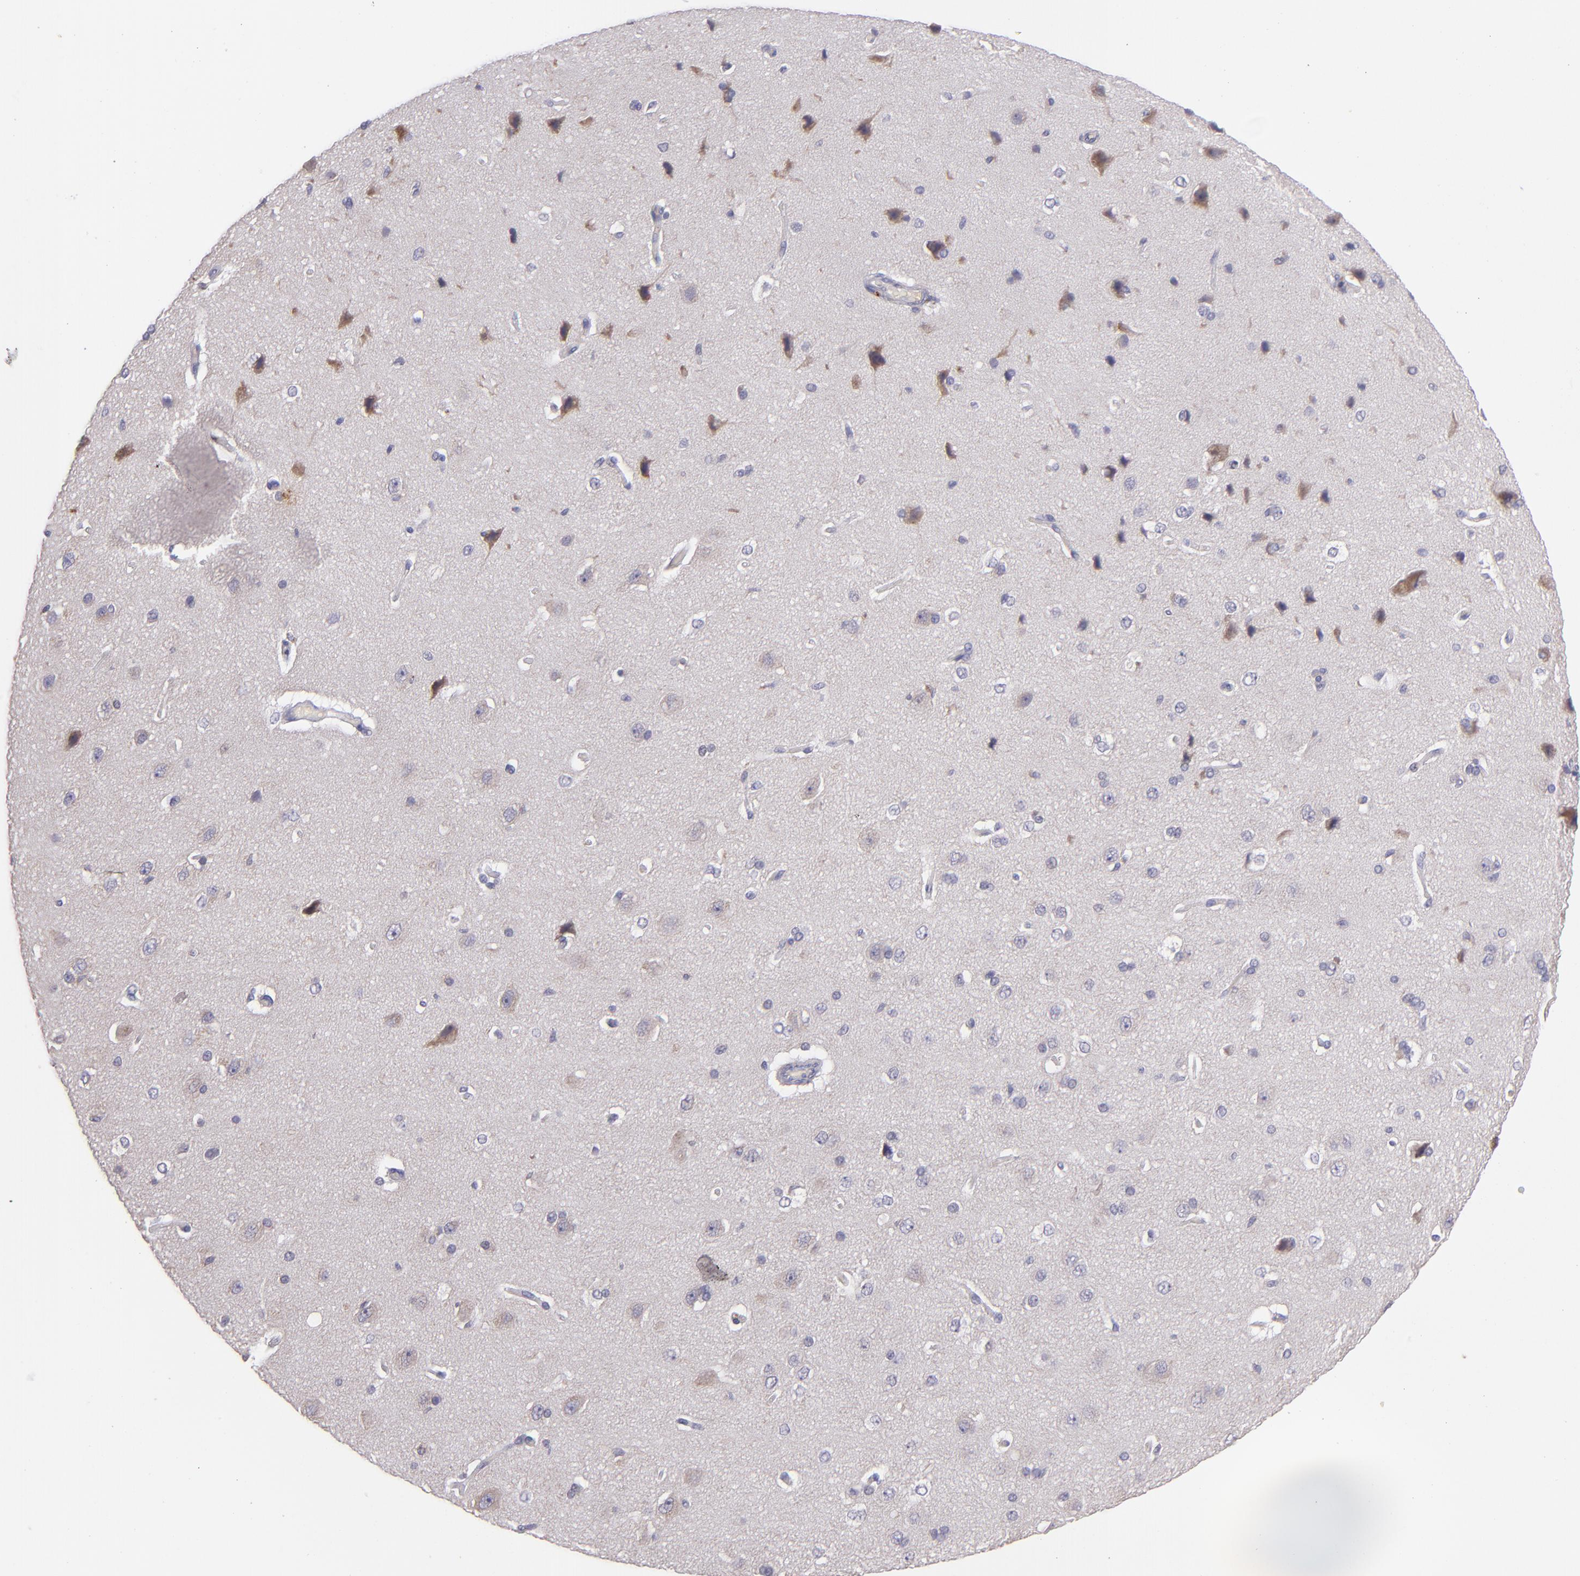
{"staining": {"intensity": "negative", "quantity": "none", "location": "none"}, "tissue": "cerebral cortex", "cell_type": "Endothelial cells", "image_type": "normal", "snomed": [{"axis": "morphology", "description": "Normal tissue, NOS"}, {"axis": "topography", "description": "Cerebral cortex"}], "caption": "There is no significant staining in endothelial cells of cerebral cortex. (Stains: DAB (3,3'-diaminobenzidine) immunohistochemistry with hematoxylin counter stain, Microscopy: brightfield microscopy at high magnification).", "gene": "TRAF3", "patient": {"sex": "female", "age": 45}}